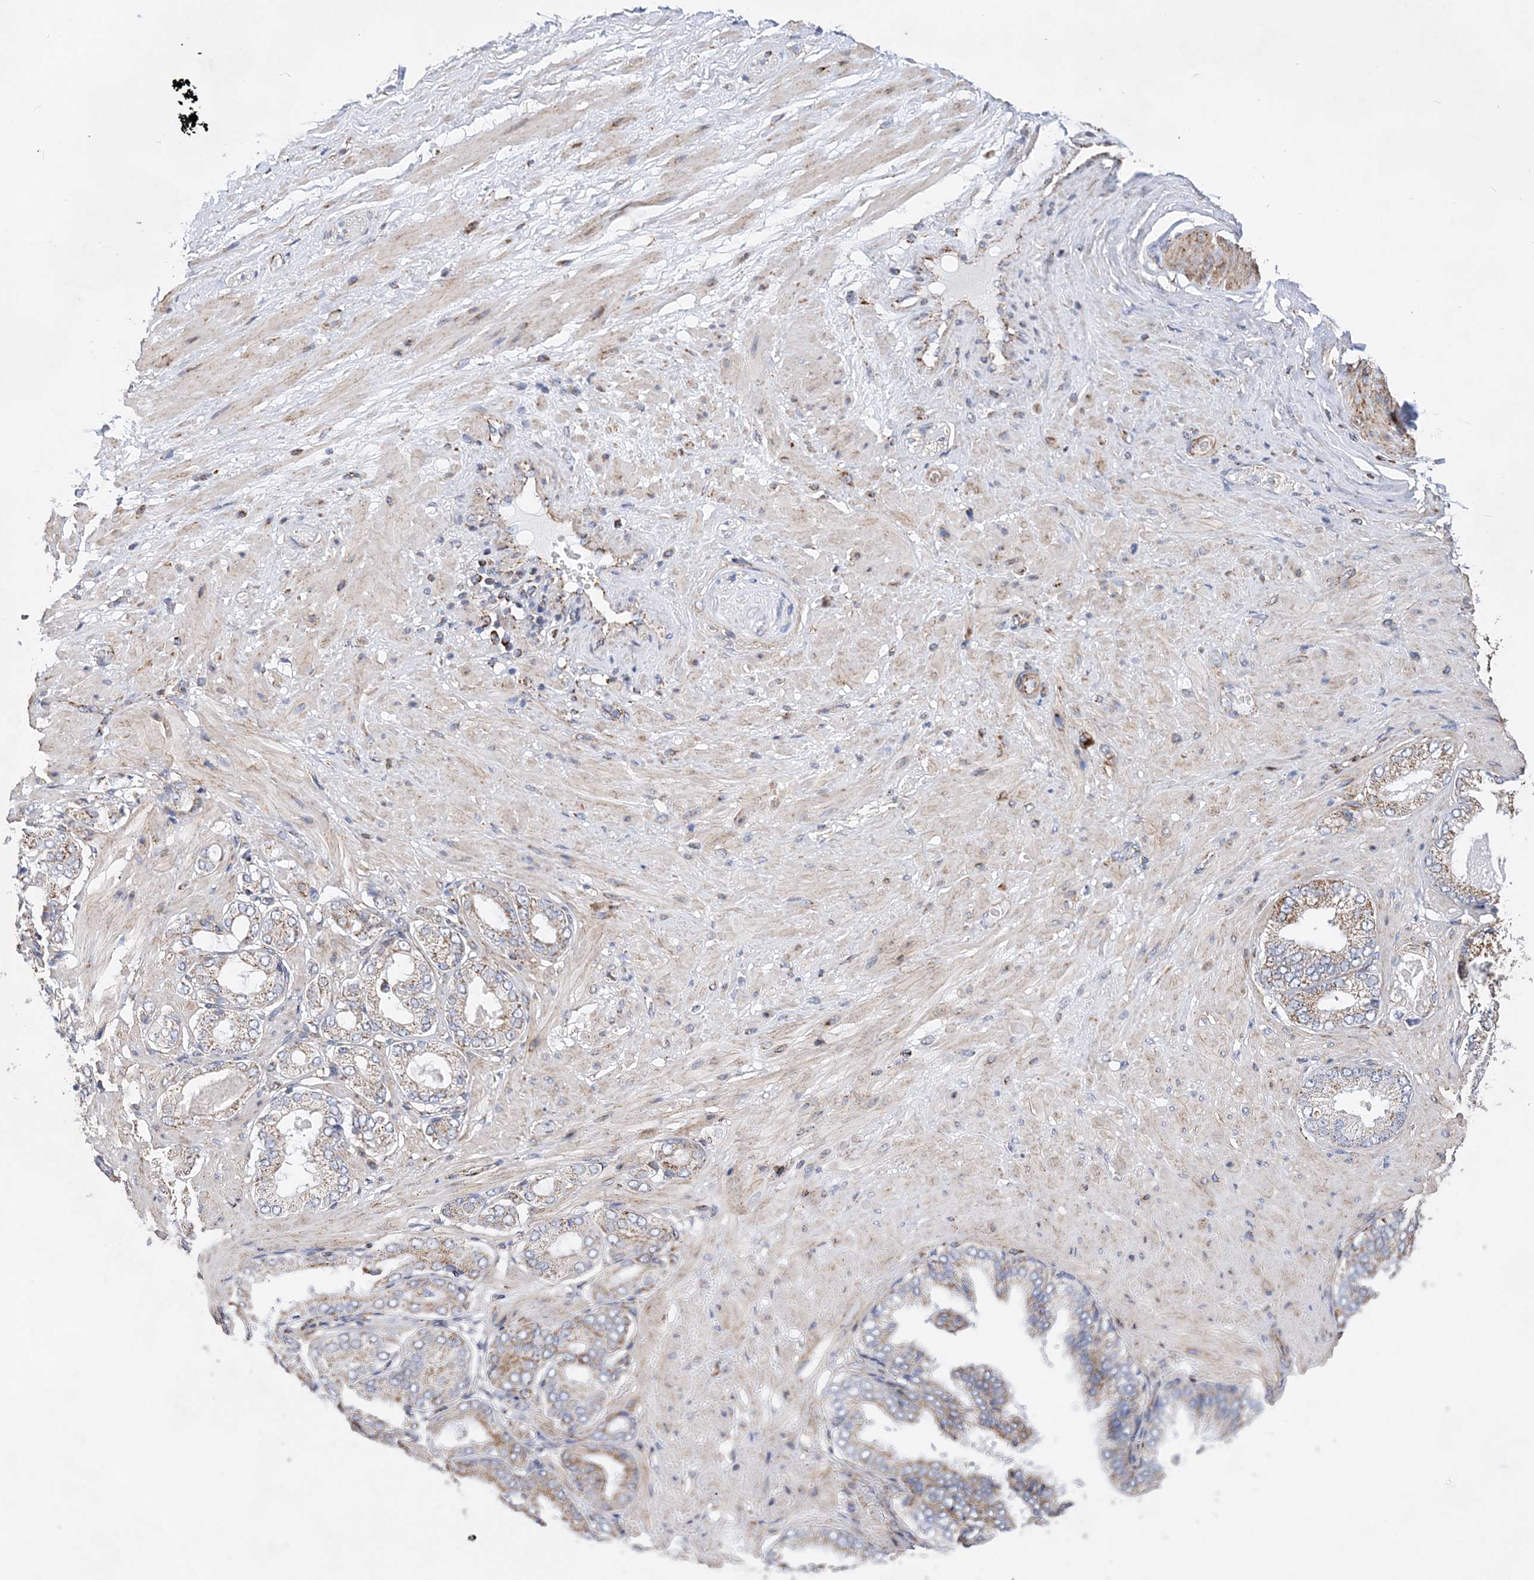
{"staining": {"intensity": "negative", "quantity": "none", "location": "none"}, "tissue": "adipose tissue", "cell_type": "Adipocytes", "image_type": "normal", "snomed": [{"axis": "morphology", "description": "Normal tissue, NOS"}, {"axis": "morphology", "description": "Adenocarcinoma, Low grade"}, {"axis": "topography", "description": "Prostate"}, {"axis": "topography", "description": "Peripheral nerve tissue"}], "caption": "IHC of benign adipose tissue shows no expression in adipocytes. The staining was performed using DAB (3,3'-diaminobenzidine) to visualize the protein expression in brown, while the nuclei were stained in blue with hematoxylin (Magnification: 20x).", "gene": "ACOT9", "patient": {"sex": "male", "age": 63}}